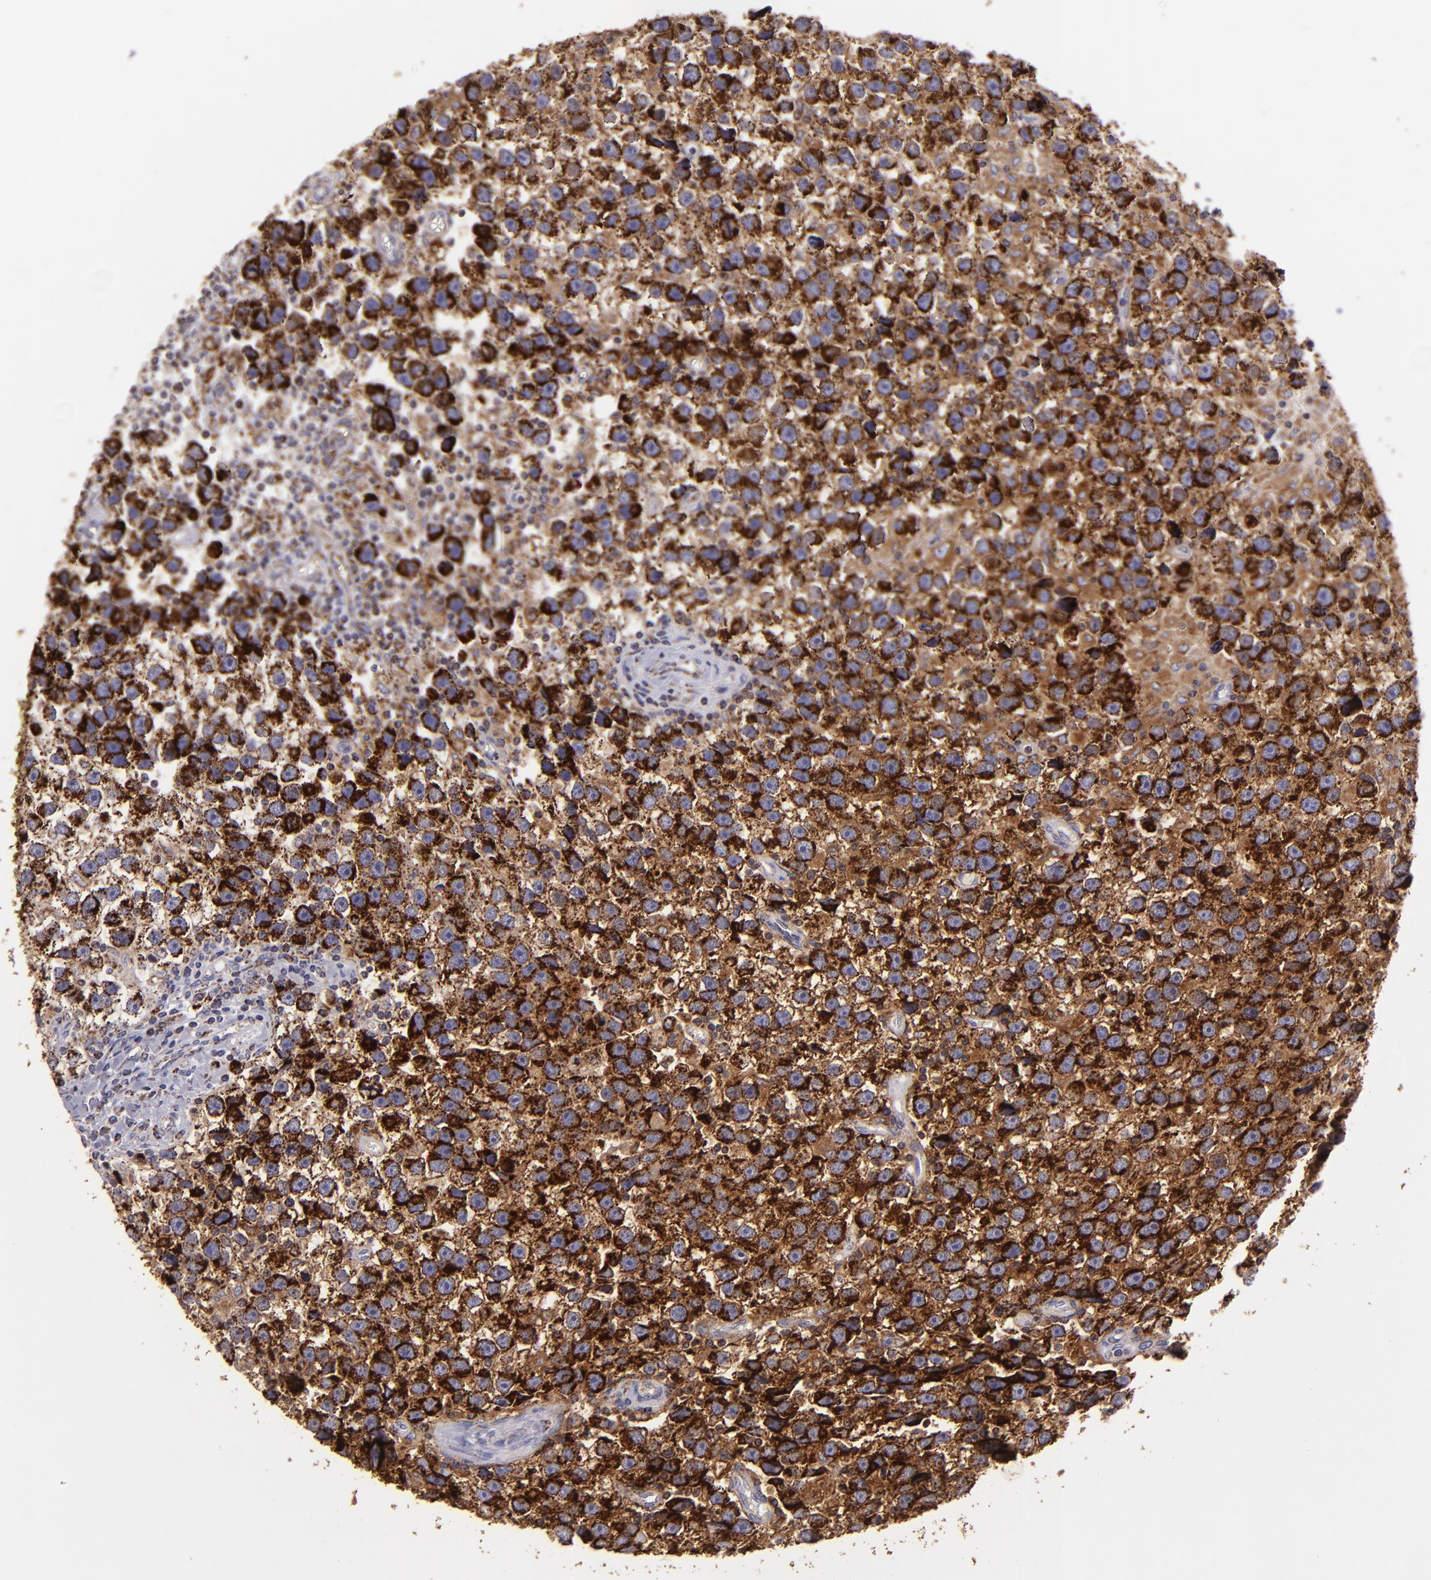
{"staining": {"intensity": "strong", "quantity": ">75%", "location": "cytoplasmic/membranous"}, "tissue": "testis cancer", "cell_type": "Tumor cells", "image_type": "cancer", "snomed": [{"axis": "morphology", "description": "Seminoma, NOS"}, {"axis": "topography", "description": "Testis"}], "caption": "High-magnification brightfield microscopy of seminoma (testis) stained with DAB (brown) and counterstained with hematoxylin (blue). tumor cells exhibit strong cytoplasmic/membranous expression is seen in approximately>75% of cells. The protein is shown in brown color, while the nuclei are stained blue.", "gene": "HSPD1", "patient": {"sex": "male", "age": 43}}